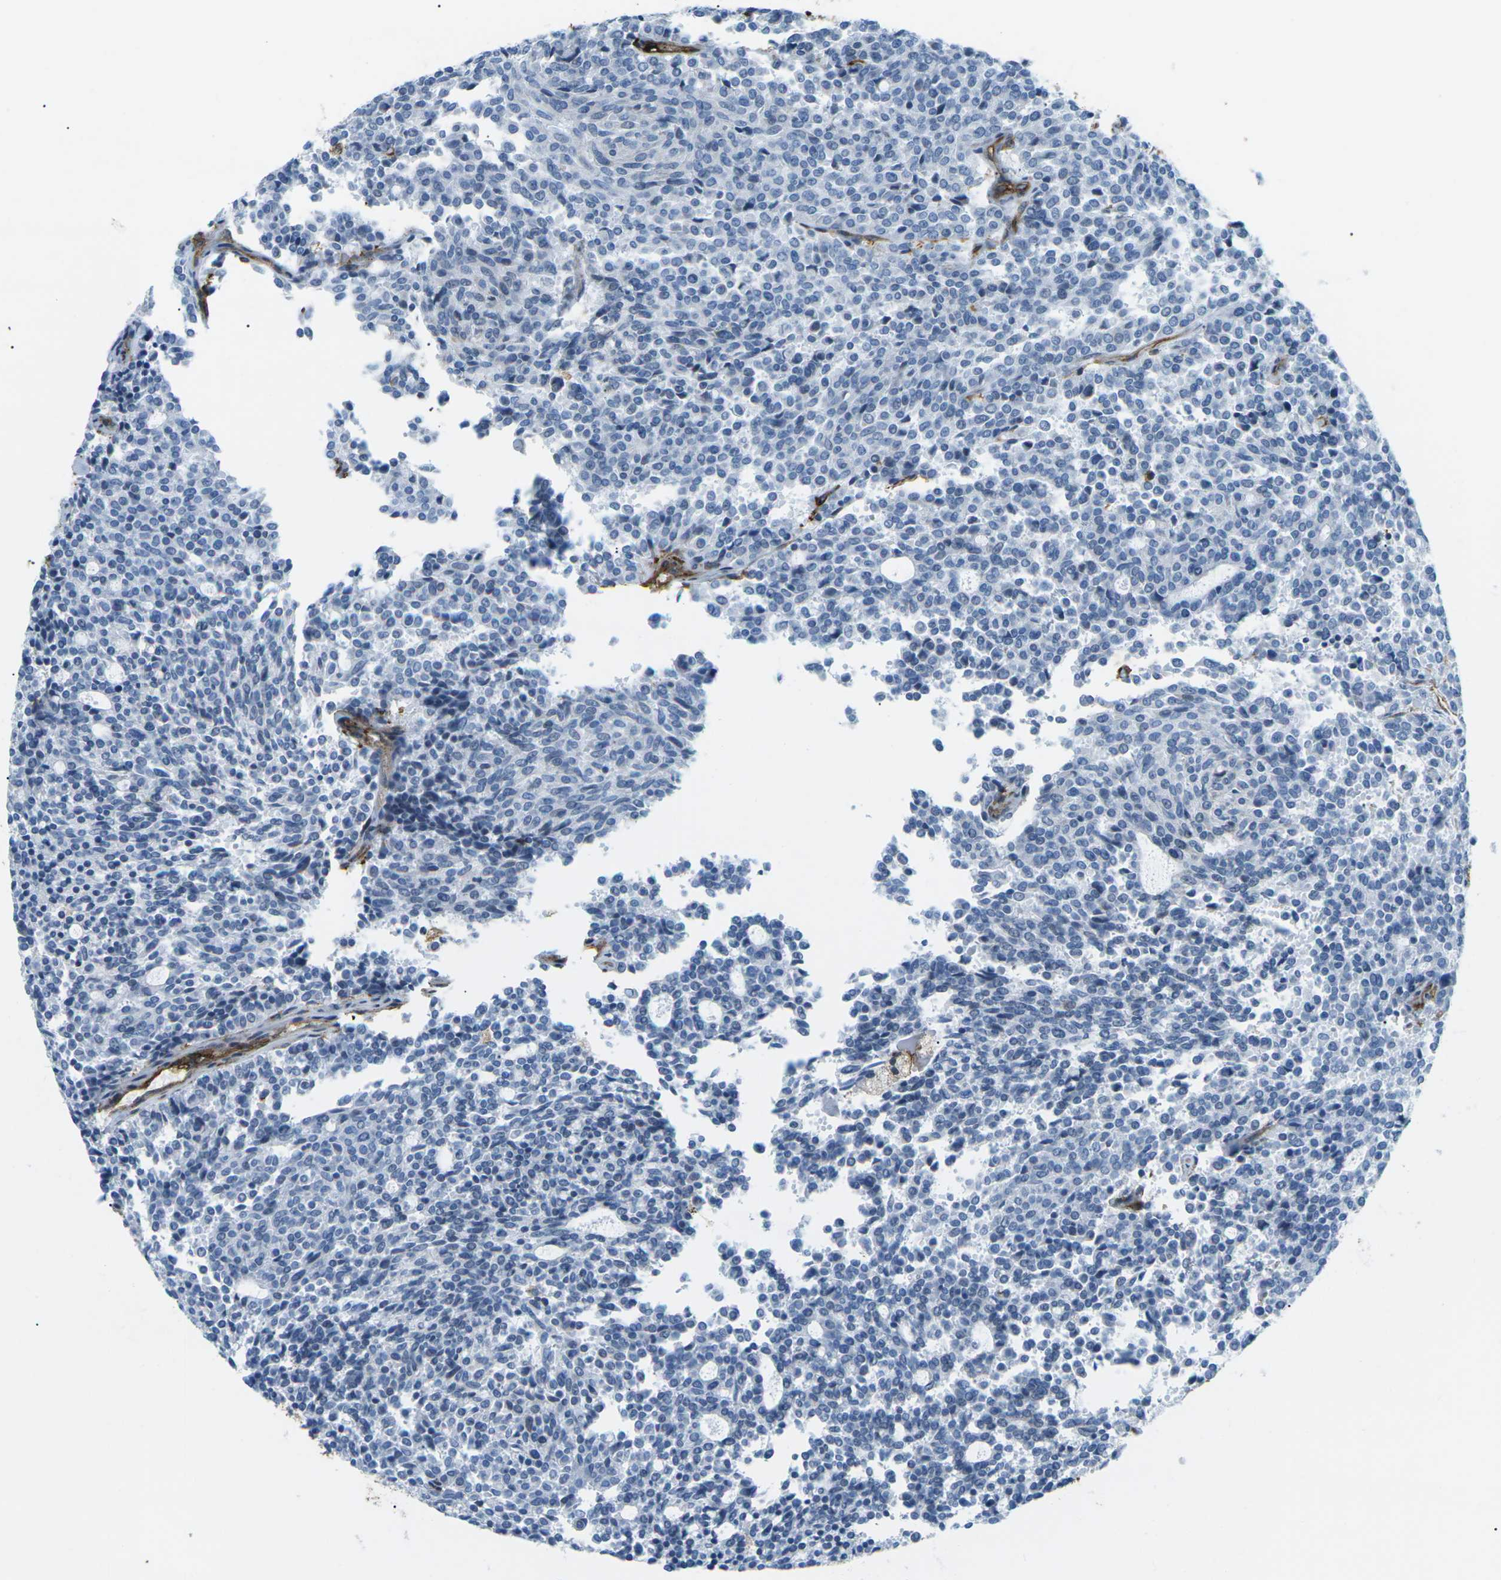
{"staining": {"intensity": "negative", "quantity": "none", "location": "none"}, "tissue": "carcinoid", "cell_type": "Tumor cells", "image_type": "cancer", "snomed": [{"axis": "morphology", "description": "Carcinoid, malignant, NOS"}, {"axis": "topography", "description": "Pancreas"}], "caption": "The IHC photomicrograph has no significant expression in tumor cells of carcinoid tissue.", "gene": "HLA-B", "patient": {"sex": "female", "age": 54}}